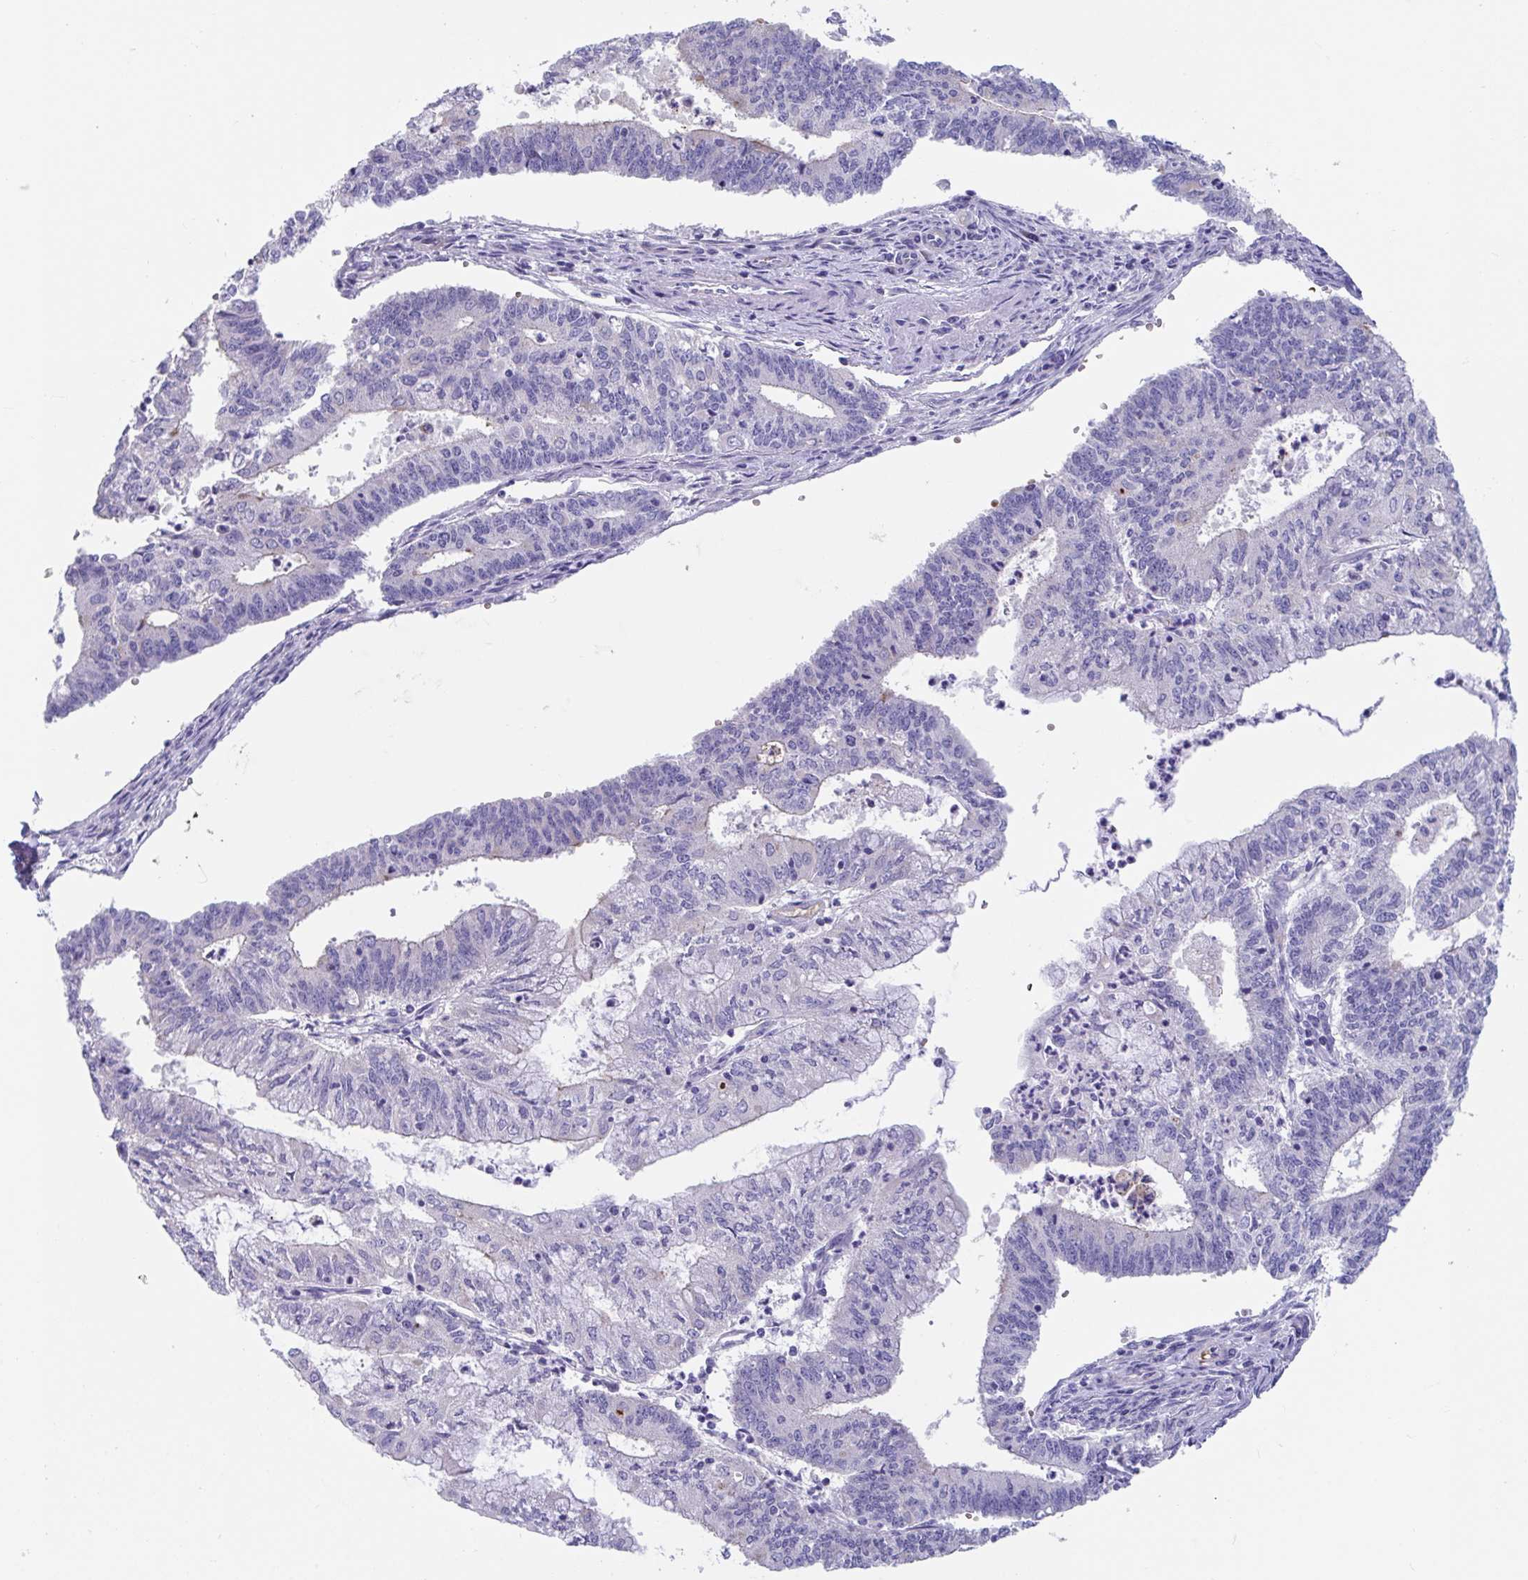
{"staining": {"intensity": "negative", "quantity": "none", "location": "none"}, "tissue": "endometrial cancer", "cell_type": "Tumor cells", "image_type": "cancer", "snomed": [{"axis": "morphology", "description": "Adenocarcinoma, NOS"}, {"axis": "topography", "description": "Endometrium"}], "caption": "The immunohistochemistry (IHC) photomicrograph has no significant staining in tumor cells of endometrial adenocarcinoma tissue. (DAB immunohistochemistry visualized using brightfield microscopy, high magnification).", "gene": "TTC30B", "patient": {"sex": "female", "age": 61}}